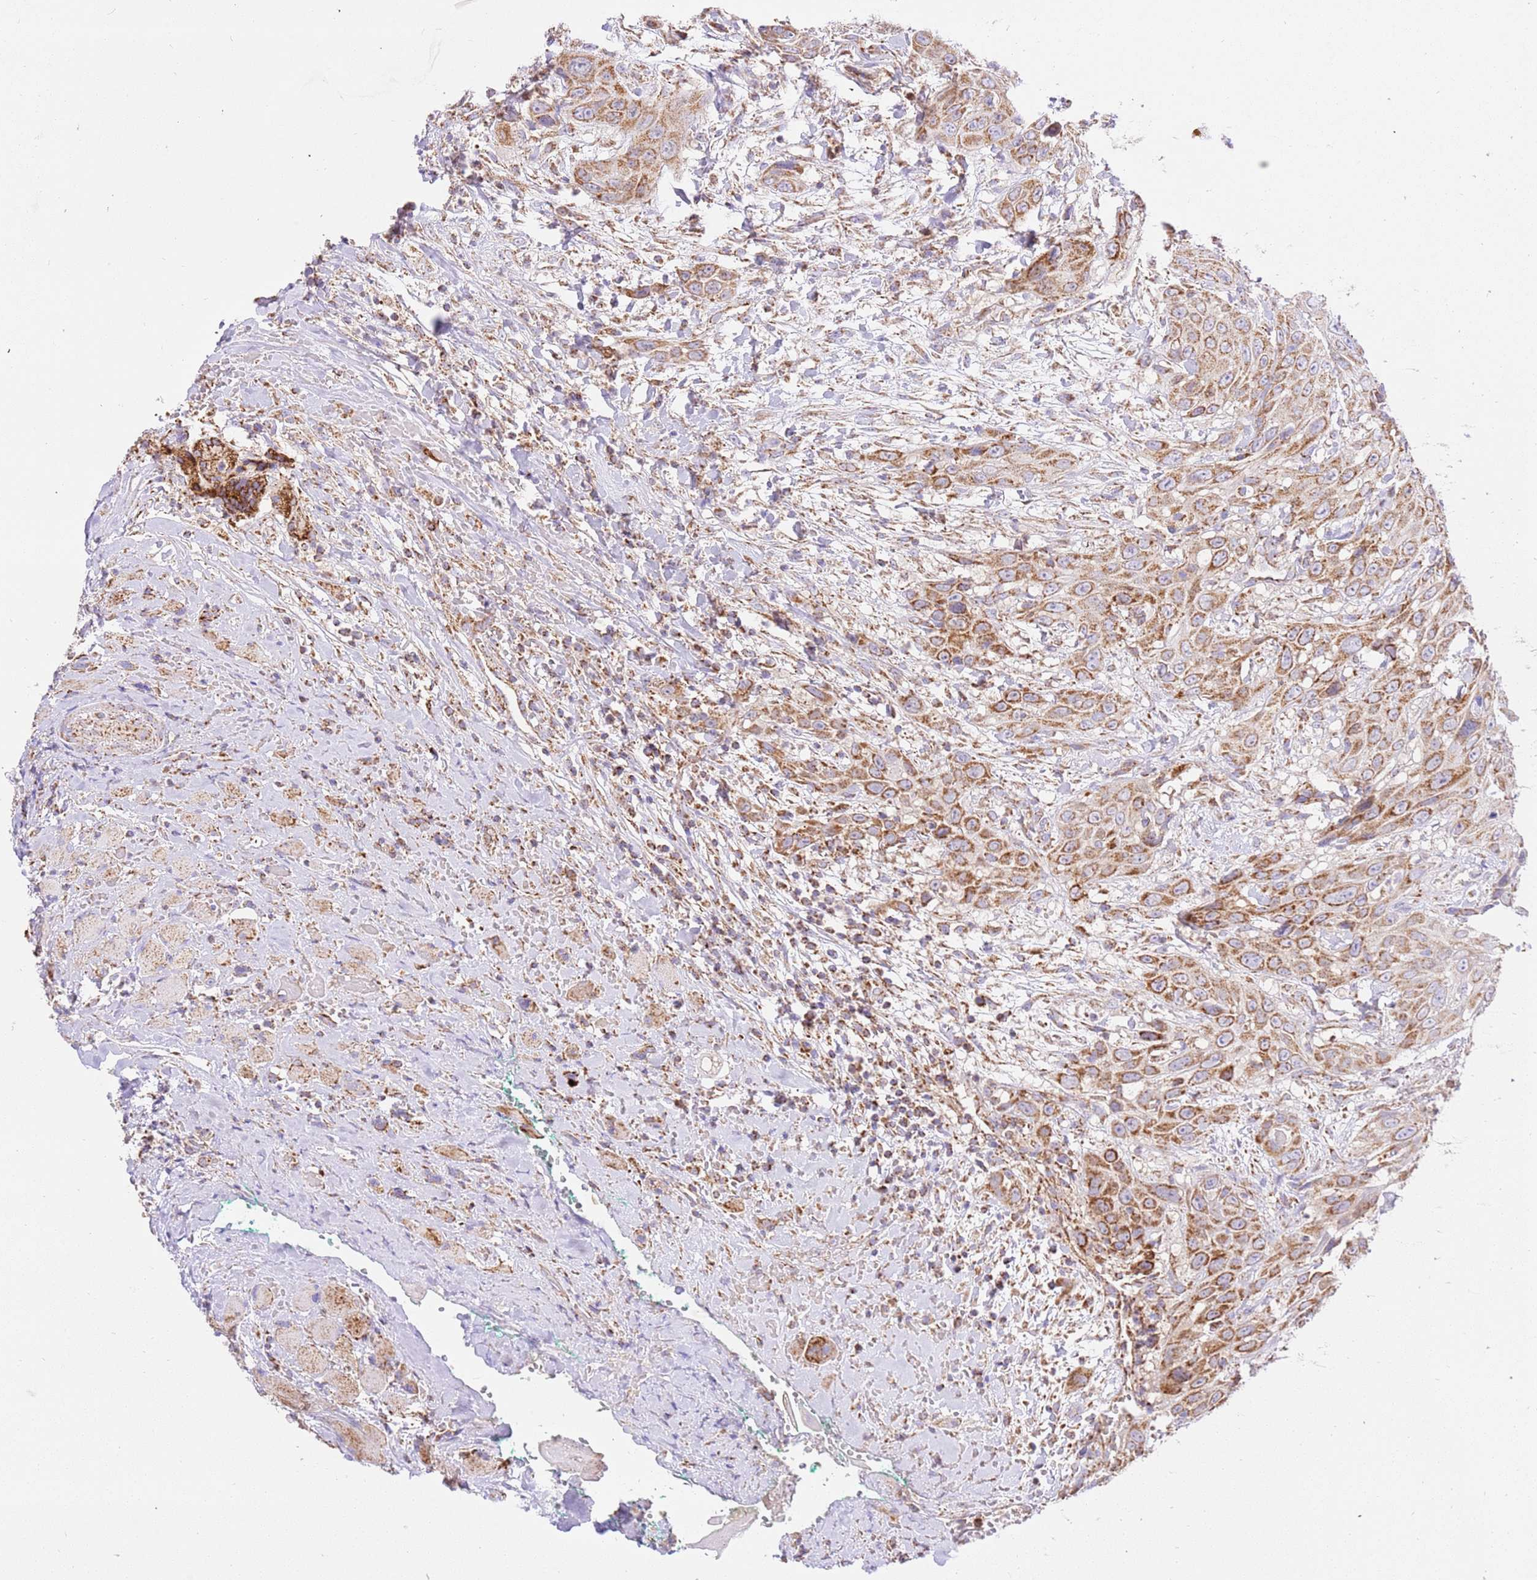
{"staining": {"intensity": "strong", "quantity": ">75%", "location": "cytoplasmic/membranous"}, "tissue": "head and neck cancer", "cell_type": "Tumor cells", "image_type": "cancer", "snomed": [{"axis": "morphology", "description": "Squamous cell carcinoma, NOS"}, {"axis": "topography", "description": "Head-Neck"}], "caption": "Immunohistochemical staining of head and neck cancer demonstrates strong cytoplasmic/membranous protein expression in about >75% of tumor cells. (DAB (3,3'-diaminobenzidine) IHC with brightfield microscopy, high magnification).", "gene": "ZBTB39", "patient": {"sex": "male", "age": 81}}